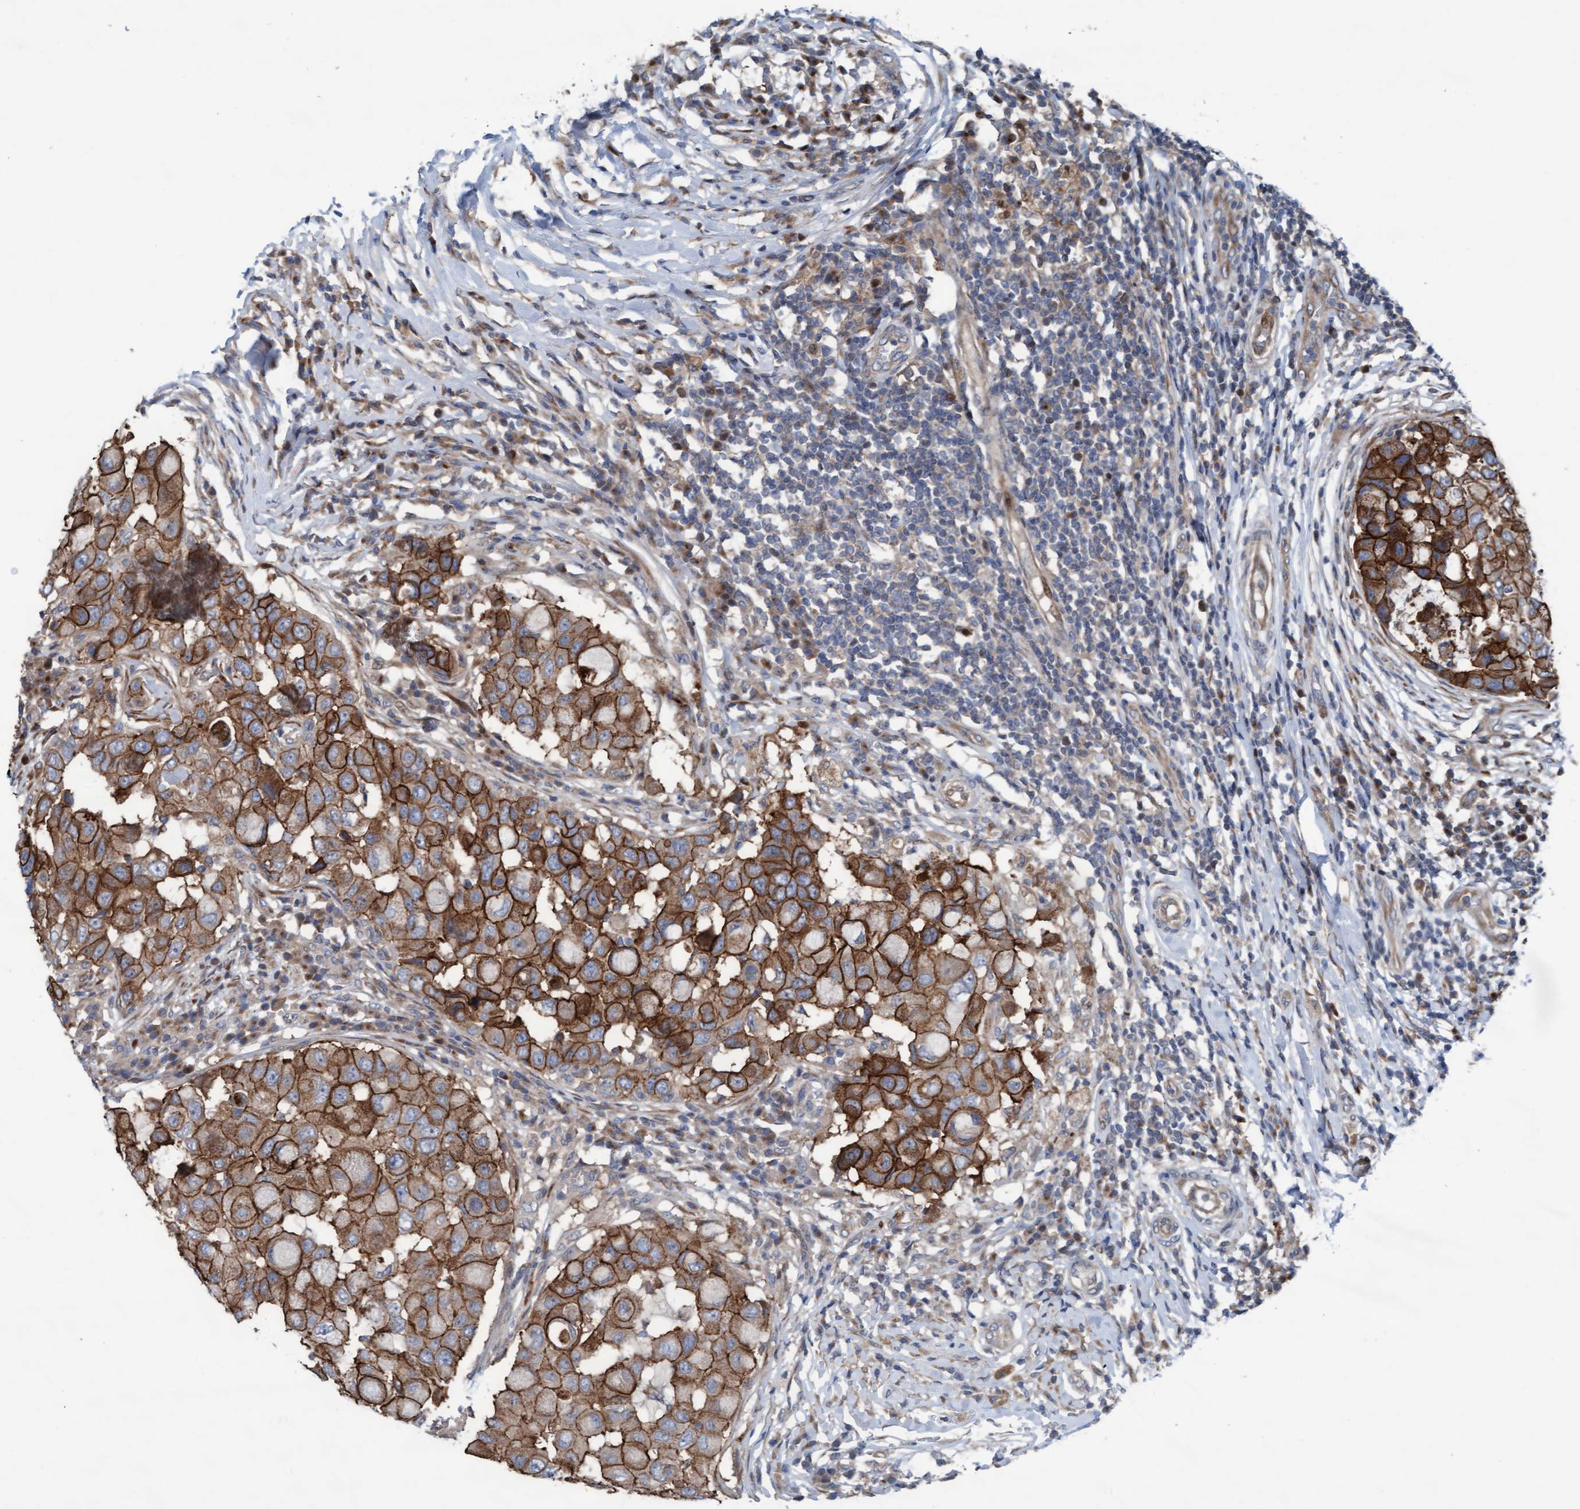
{"staining": {"intensity": "strong", "quantity": ">75%", "location": "cytoplasmic/membranous"}, "tissue": "breast cancer", "cell_type": "Tumor cells", "image_type": "cancer", "snomed": [{"axis": "morphology", "description": "Duct carcinoma"}, {"axis": "topography", "description": "Breast"}], "caption": "Breast cancer (infiltrating ductal carcinoma) tissue exhibits strong cytoplasmic/membranous expression in approximately >75% of tumor cells", "gene": "KLHL26", "patient": {"sex": "female", "age": 27}}